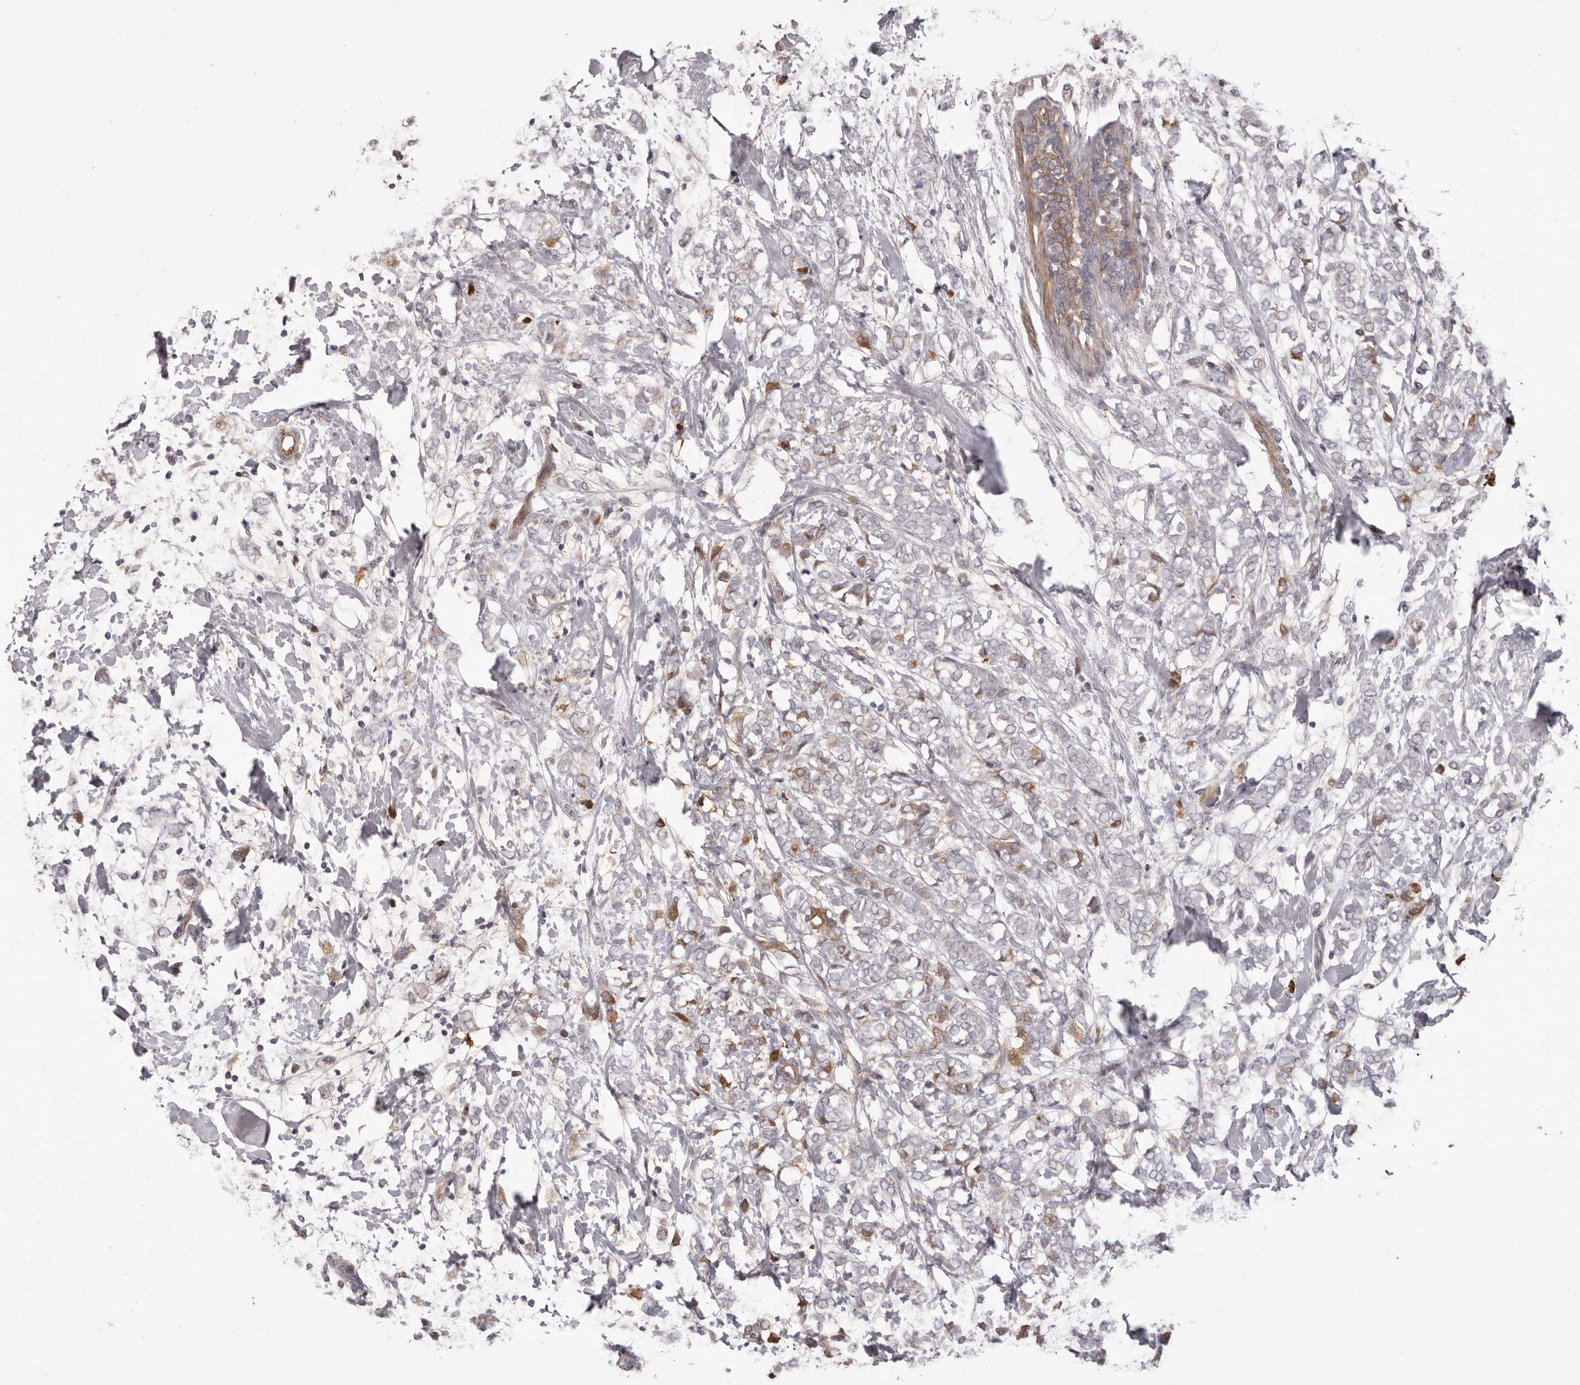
{"staining": {"intensity": "moderate", "quantity": "<25%", "location": "cytoplasmic/membranous"}, "tissue": "breast cancer", "cell_type": "Tumor cells", "image_type": "cancer", "snomed": [{"axis": "morphology", "description": "Normal tissue, NOS"}, {"axis": "morphology", "description": "Lobular carcinoma"}, {"axis": "topography", "description": "Breast"}], "caption": "Immunohistochemical staining of human lobular carcinoma (breast) demonstrates moderate cytoplasmic/membranous protein staining in about <25% of tumor cells.", "gene": "OTUD3", "patient": {"sex": "female", "age": 47}}